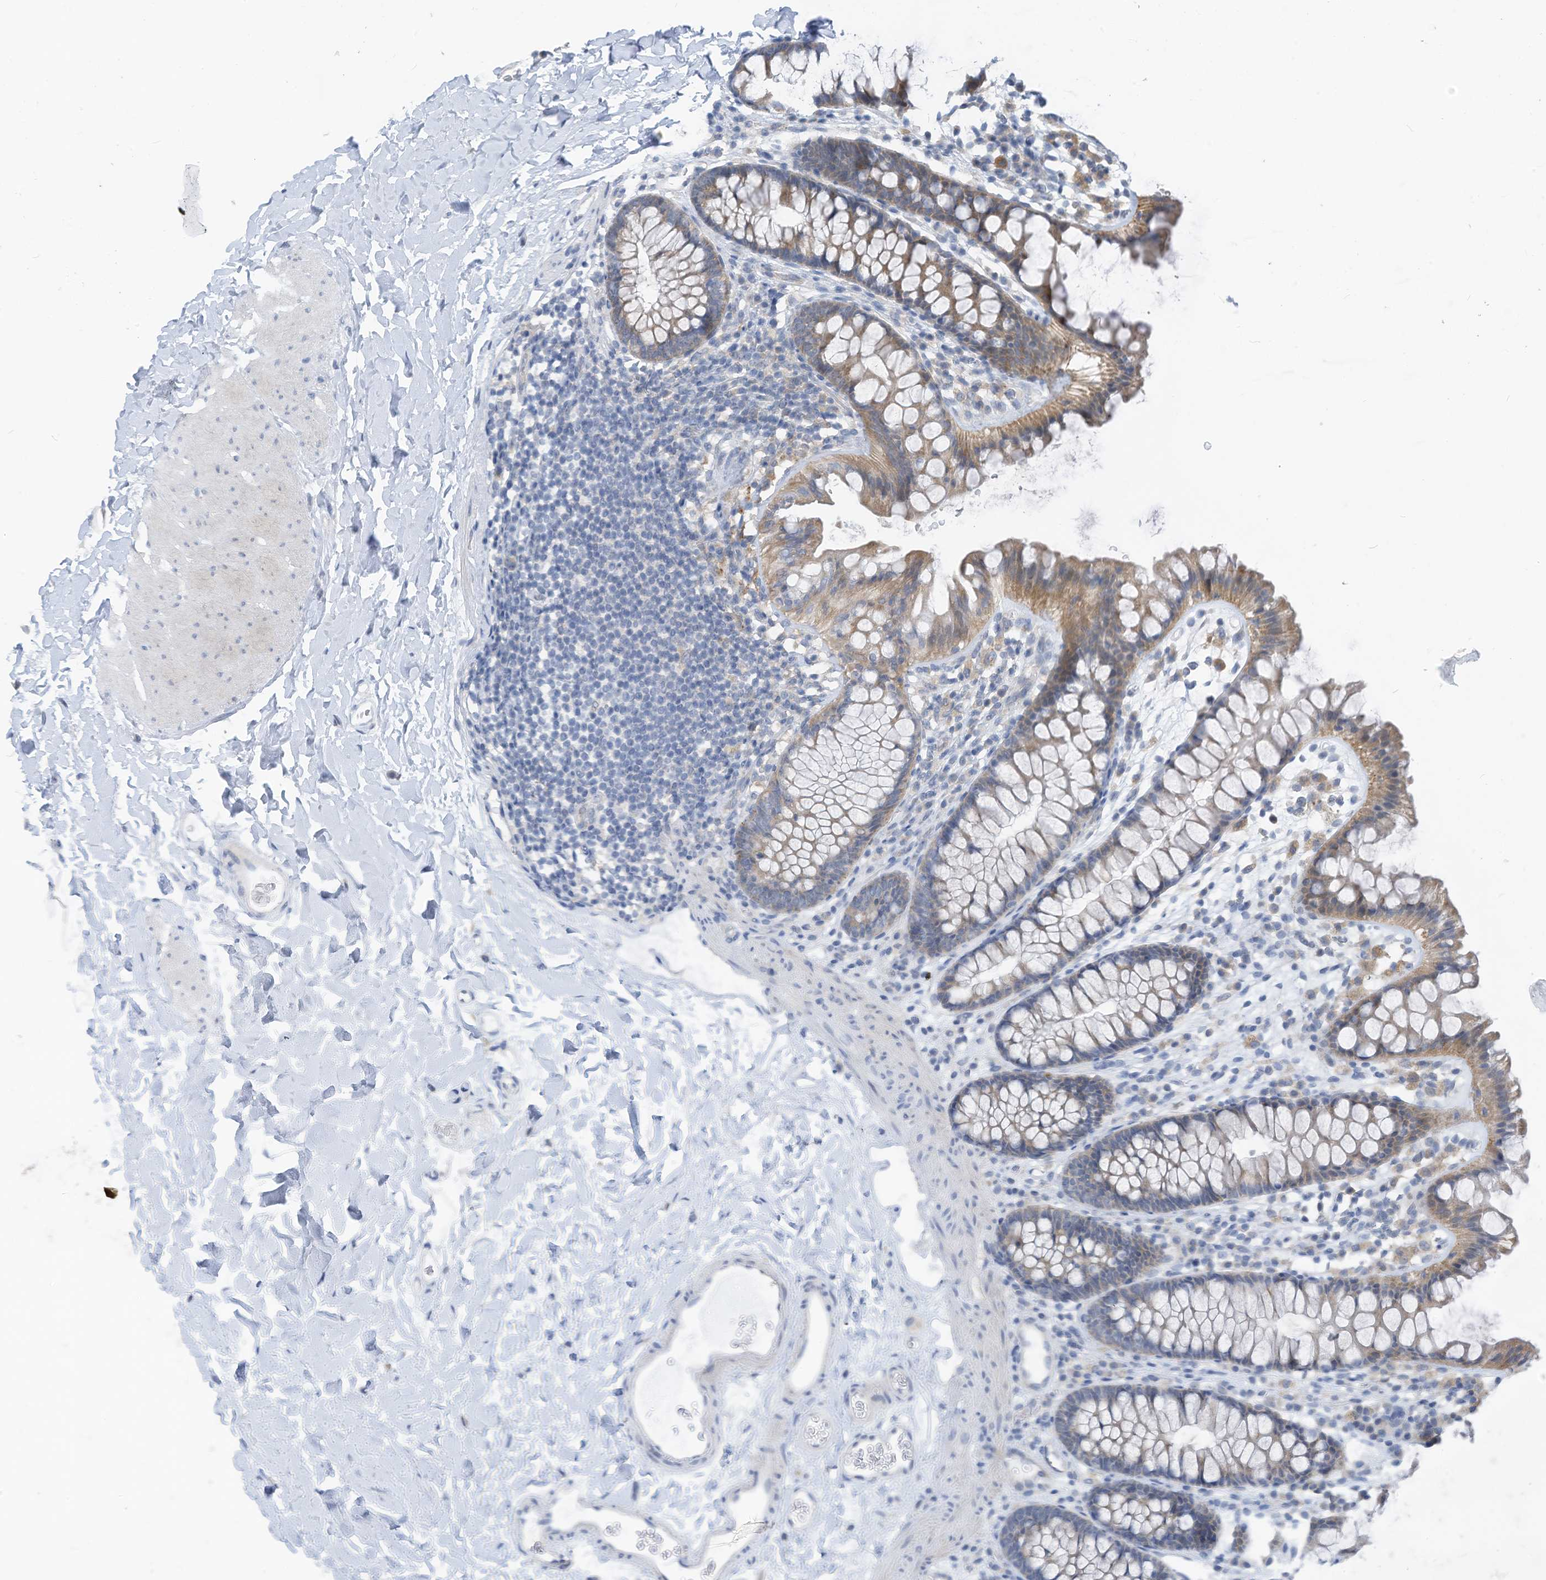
{"staining": {"intensity": "negative", "quantity": "none", "location": "none"}, "tissue": "colon", "cell_type": "Endothelial cells", "image_type": "normal", "snomed": [{"axis": "morphology", "description": "Normal tissue, NOS"}, {"axis": "topography", "description": "Colon"}], "caption": "Image shows no significant protein positivity in endothelial cells of benign colon.", "gene": "LDAH", "patient": {"sex": "female", "age": 62}}